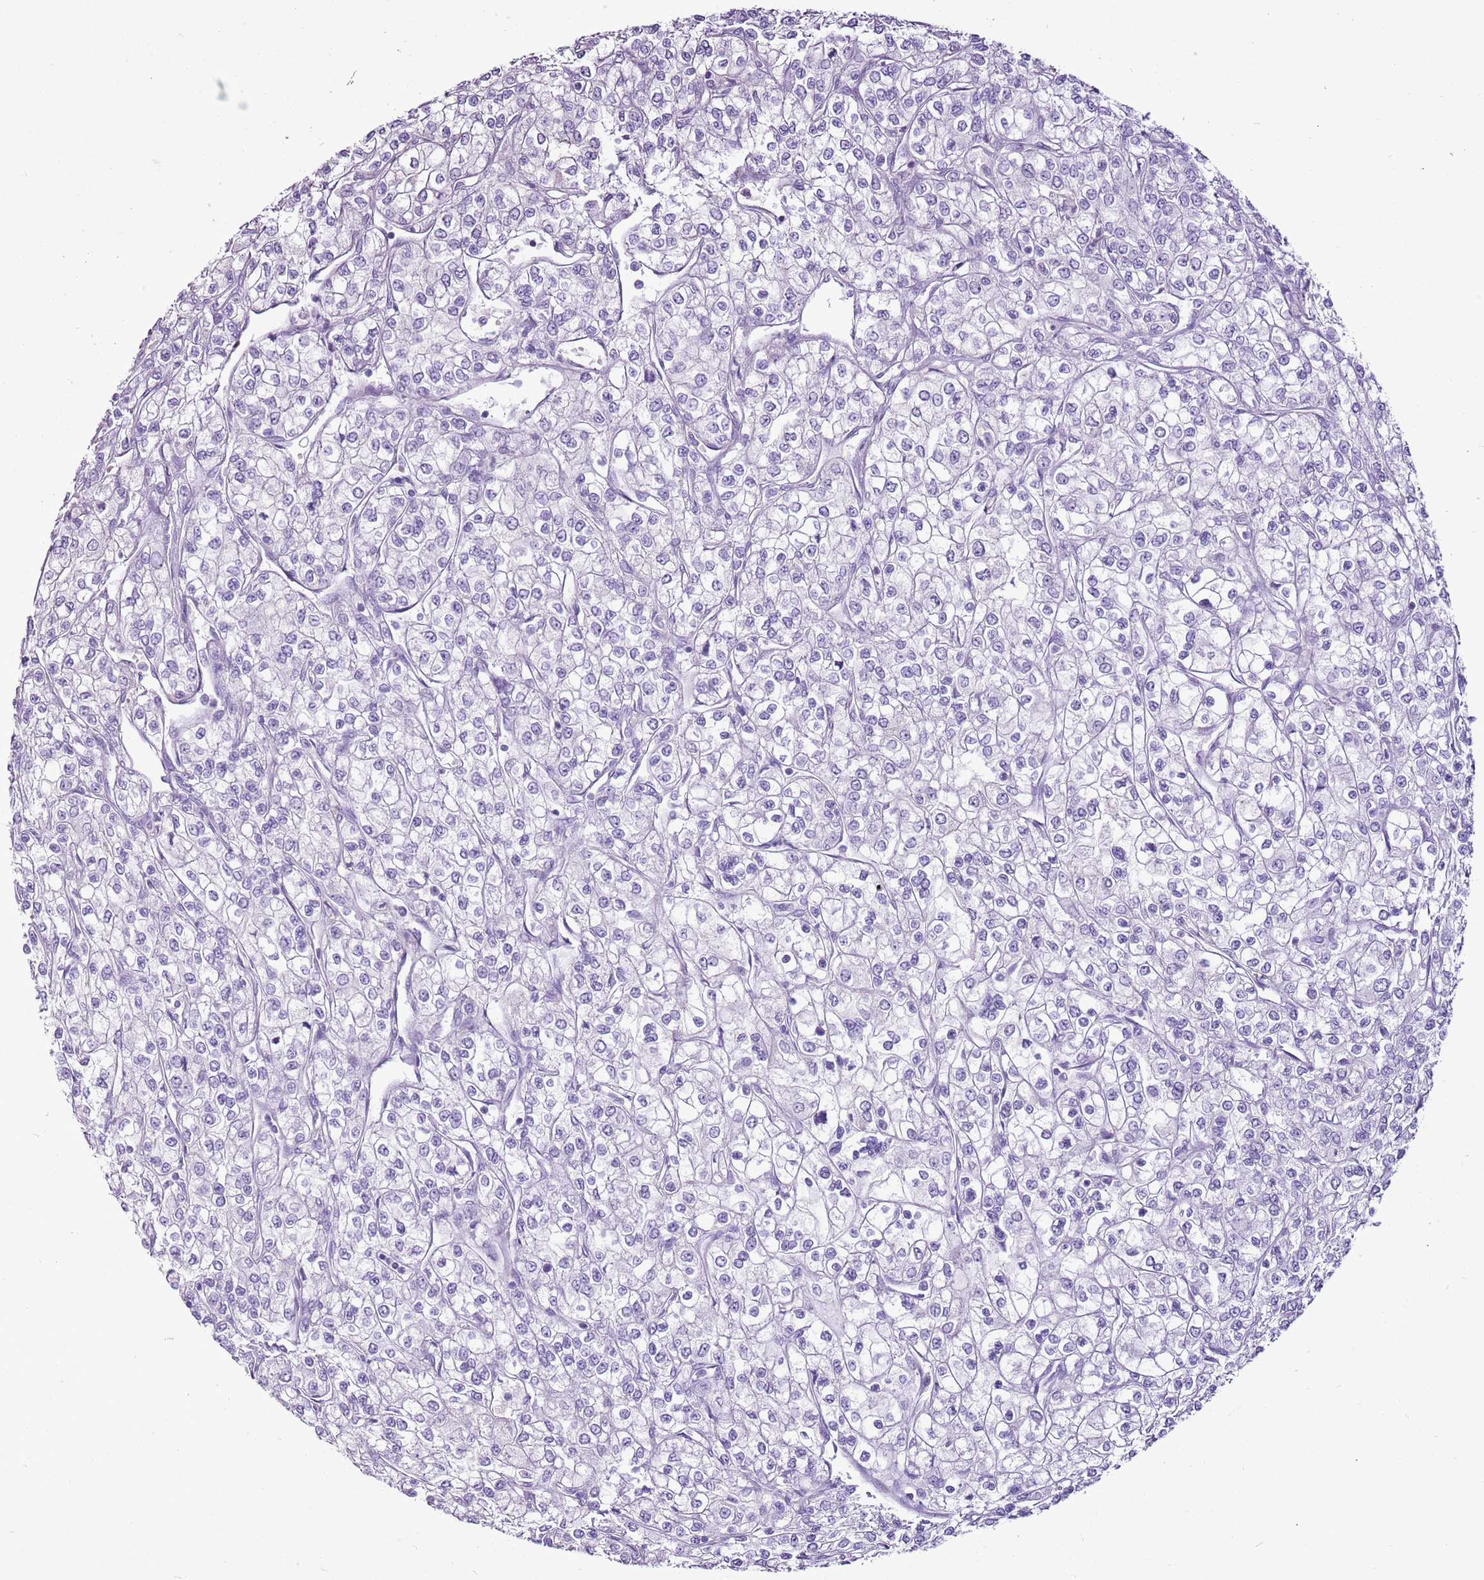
{"staining": {"intensity": "negative", "quantity": "none", "location": "none"}, "tissue": "renal cancer", "cell_type": "Tumor cells", "image_type": "cancer", "snomed": [{"axis": "morphology", "description": "Adenocarcinoma, NOS"}, {"axis": "topography", "description": "Kidney"}], "caption": "An immunohistochemistry photomicrograph of renal adenocarcinoma is shown. There is no staining in tumor cells of renal adenocarcinoma. (DAB (3,3'-diaminobenzidine) immunohistochemistry (IHC) visualized using brightfield microscopy, high magnification).", "gene": "CNFN", "patient": {"sex": "male", "age": 80}}